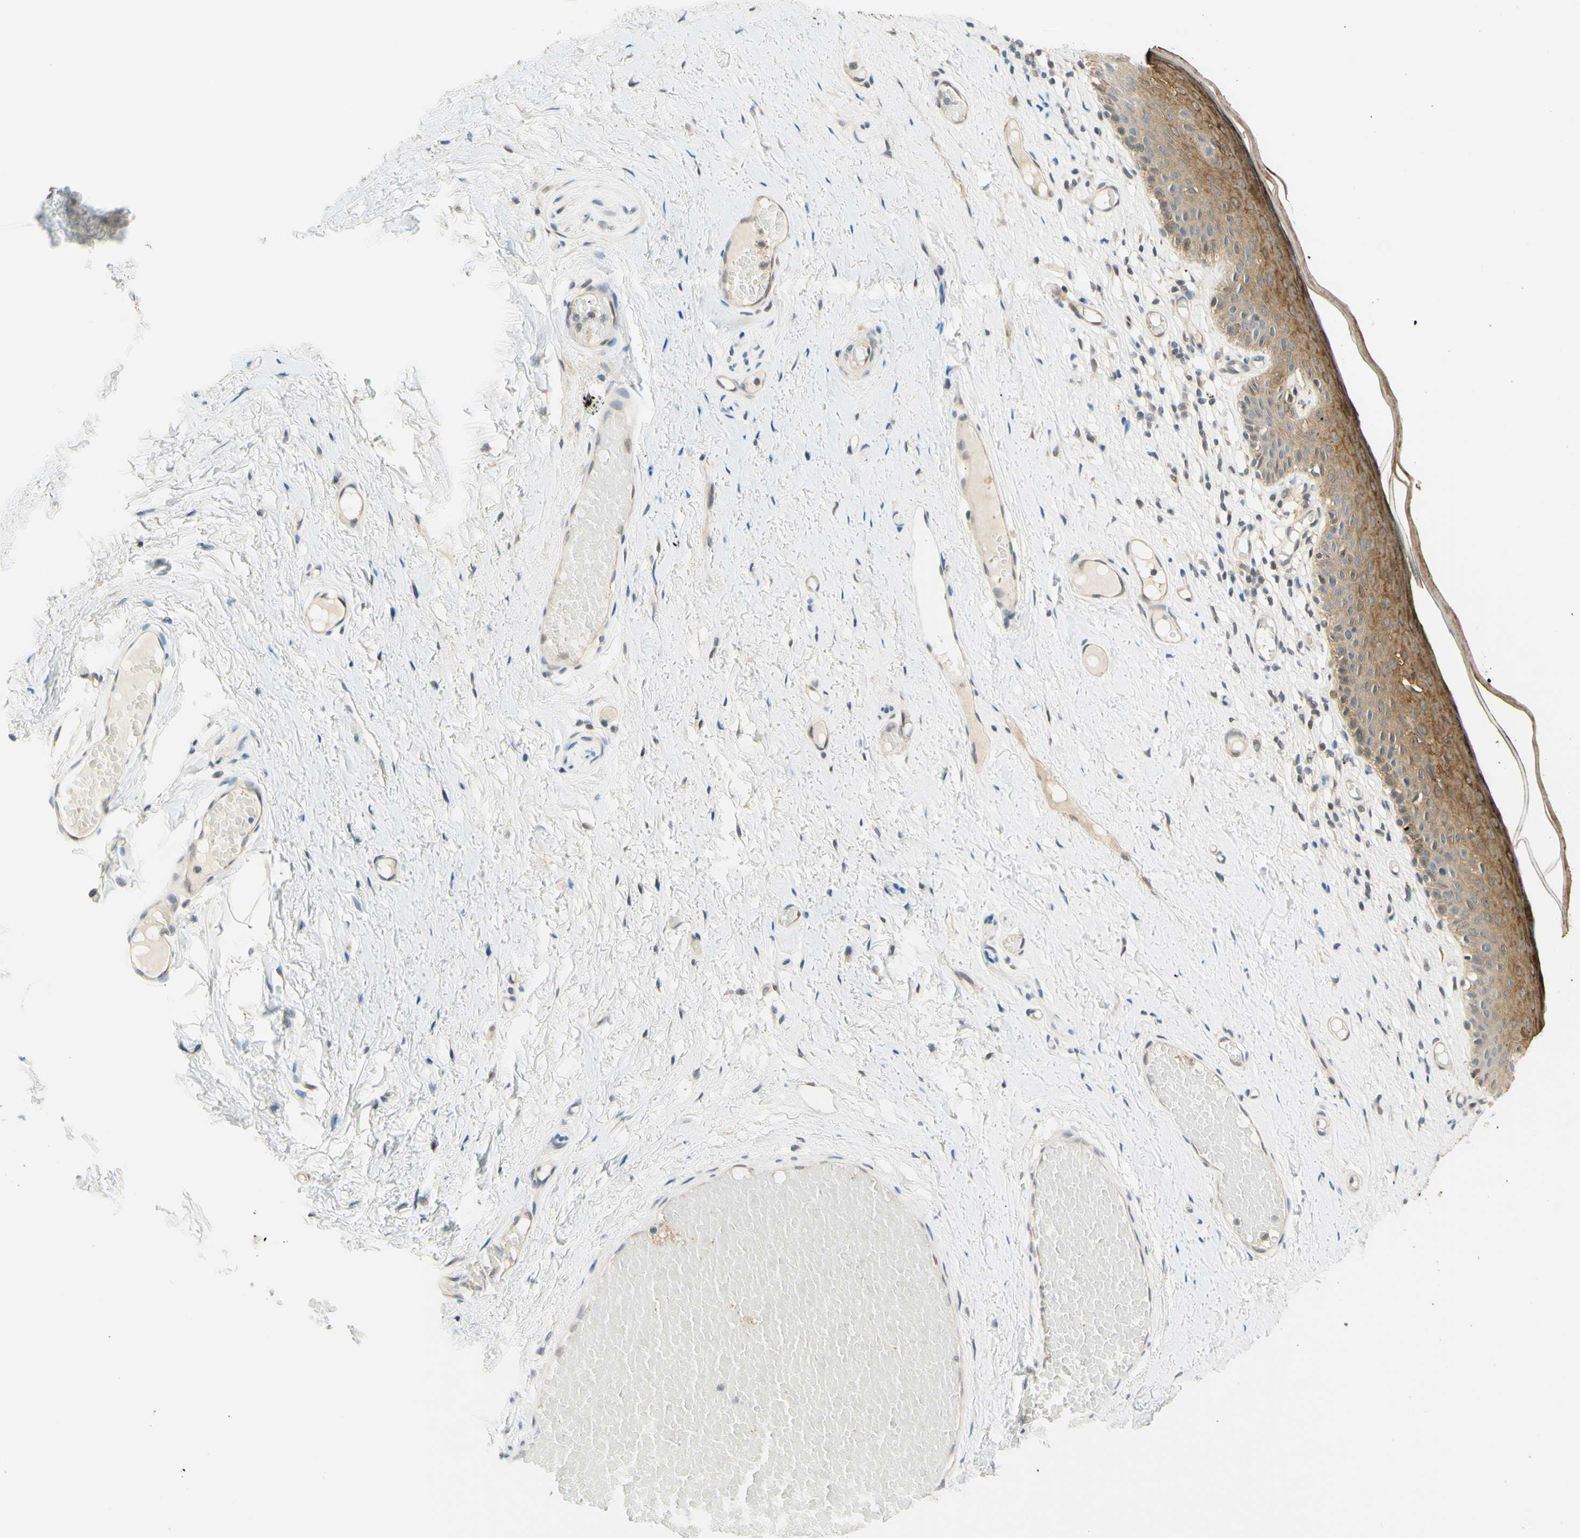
{"staining": {"intensity": "moderate", "quantity": ">75%", "location": "cytoplasmic/membranous"}, "tissue": "skin", "cell_type": "Epidermal cells", "image_type": "normal", "snomed": [{"axis": "morphology", "description": "Normal tissue, NOS"}, {"axis": "topography", "description": "Vulva"}], "caption": "IHC of benign human skin exhibits medium levels of moderate cytoplasmic/membranous expression in about >75% of epidermal cells.", "gene": "C2CD2L", "patient": {"sex": "female", "age": 54}}